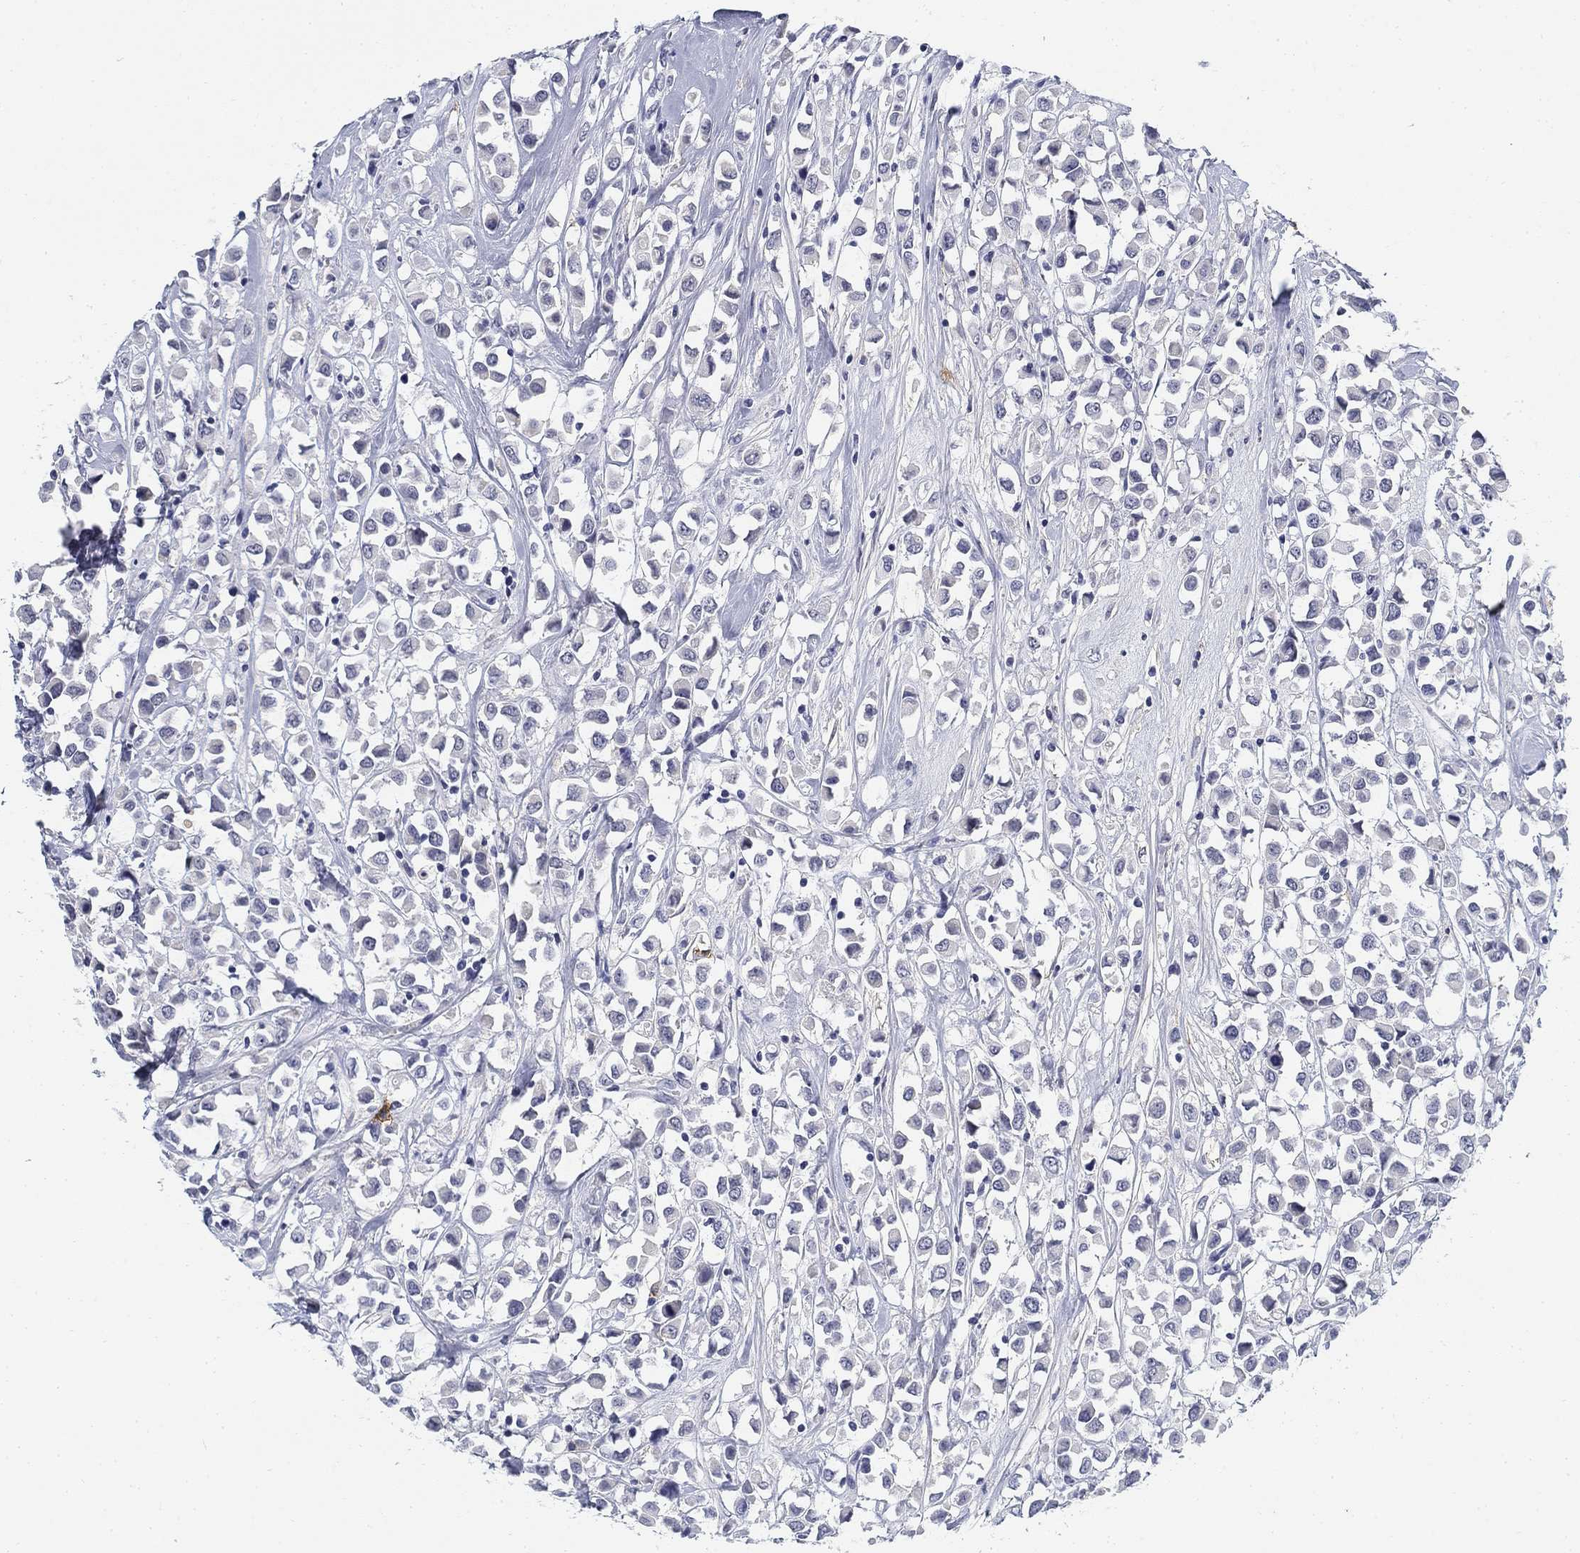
{"staining": {"intensity": "negative", "quantity": "none", "location": "none"}, "tissue": "breast cancer", "cell_type": "Tumor cells", "image_type": "cancer", "snomed": [{"axis": "morphology", "description": "Duct carcinoma"}, {"axis": "topography", "description": "Breast"}], "caption": "This is an immunohistochemistry (IHC) photomicrograph of human breast cancer (invasive ductal carcinoma). There is no positivity in tumor cells.", "gene": "SLC2A5", "patient": {"sex": "female", "age": 61}}